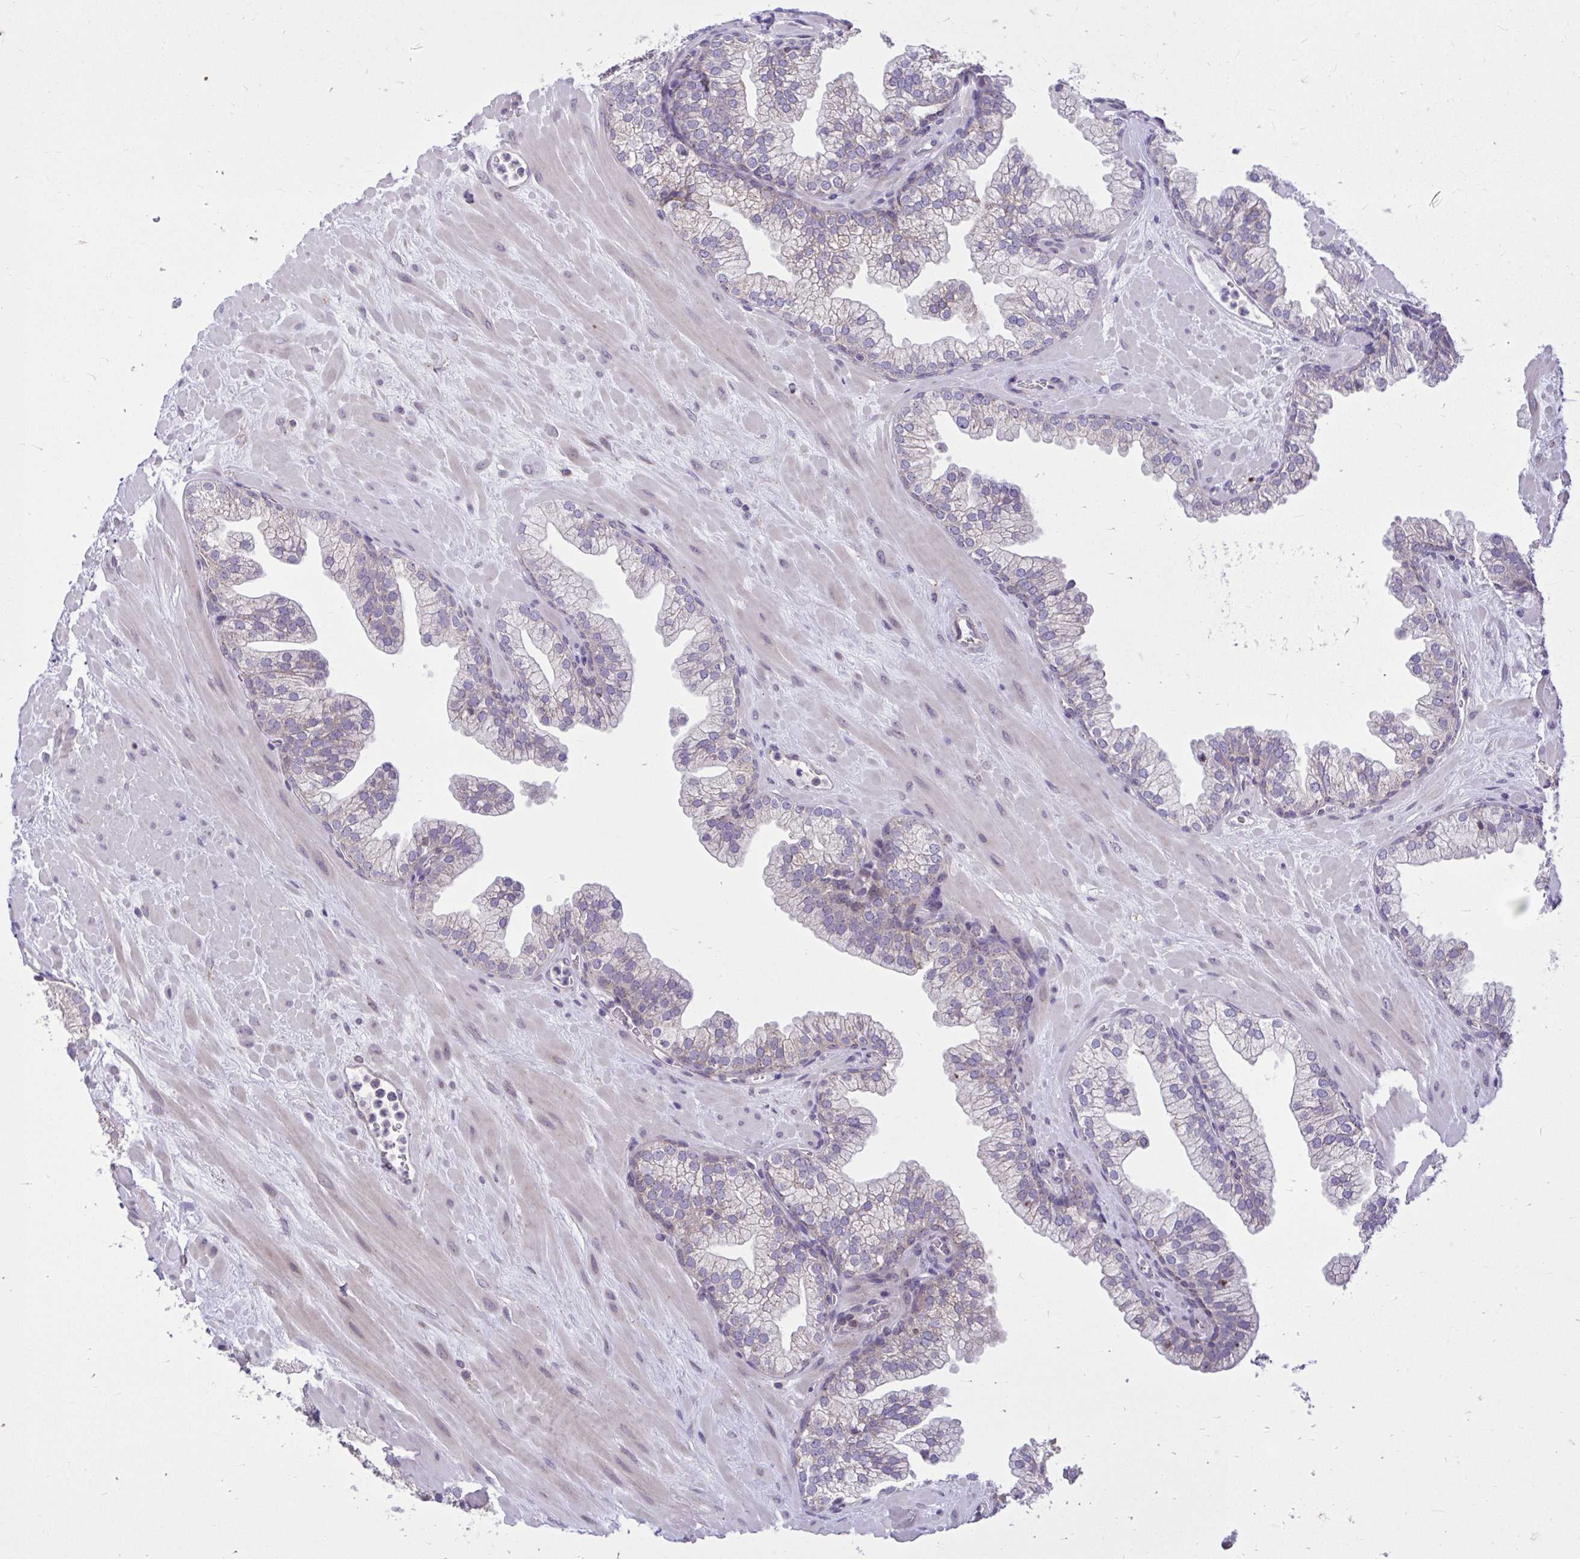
{"staining": {"intensity": "weak", "quantity": "<25%", "location": "cytoplasmic/membranous"}, "tissue": "prostate", "cell_type": "Glandular cells", "image_type": "normal", "snomed": [{"axis": "morphology", "description": "Normal tissue, NOS"}, {"axis": "topography", "description": "Prostate"}, {"axis": "topography", "description": "Peripheral nerve tissue"}], "caption": "Glandular cells are negative for protein expression in normal human prostate. The staining was performed using DAB to visualize the protein expression in brown, while the nuclei were stained in blue with hematoxylin (Magnification: 20x).", "gene": "CEACAM18", "patient": {"sex": "male", "age": 61}}